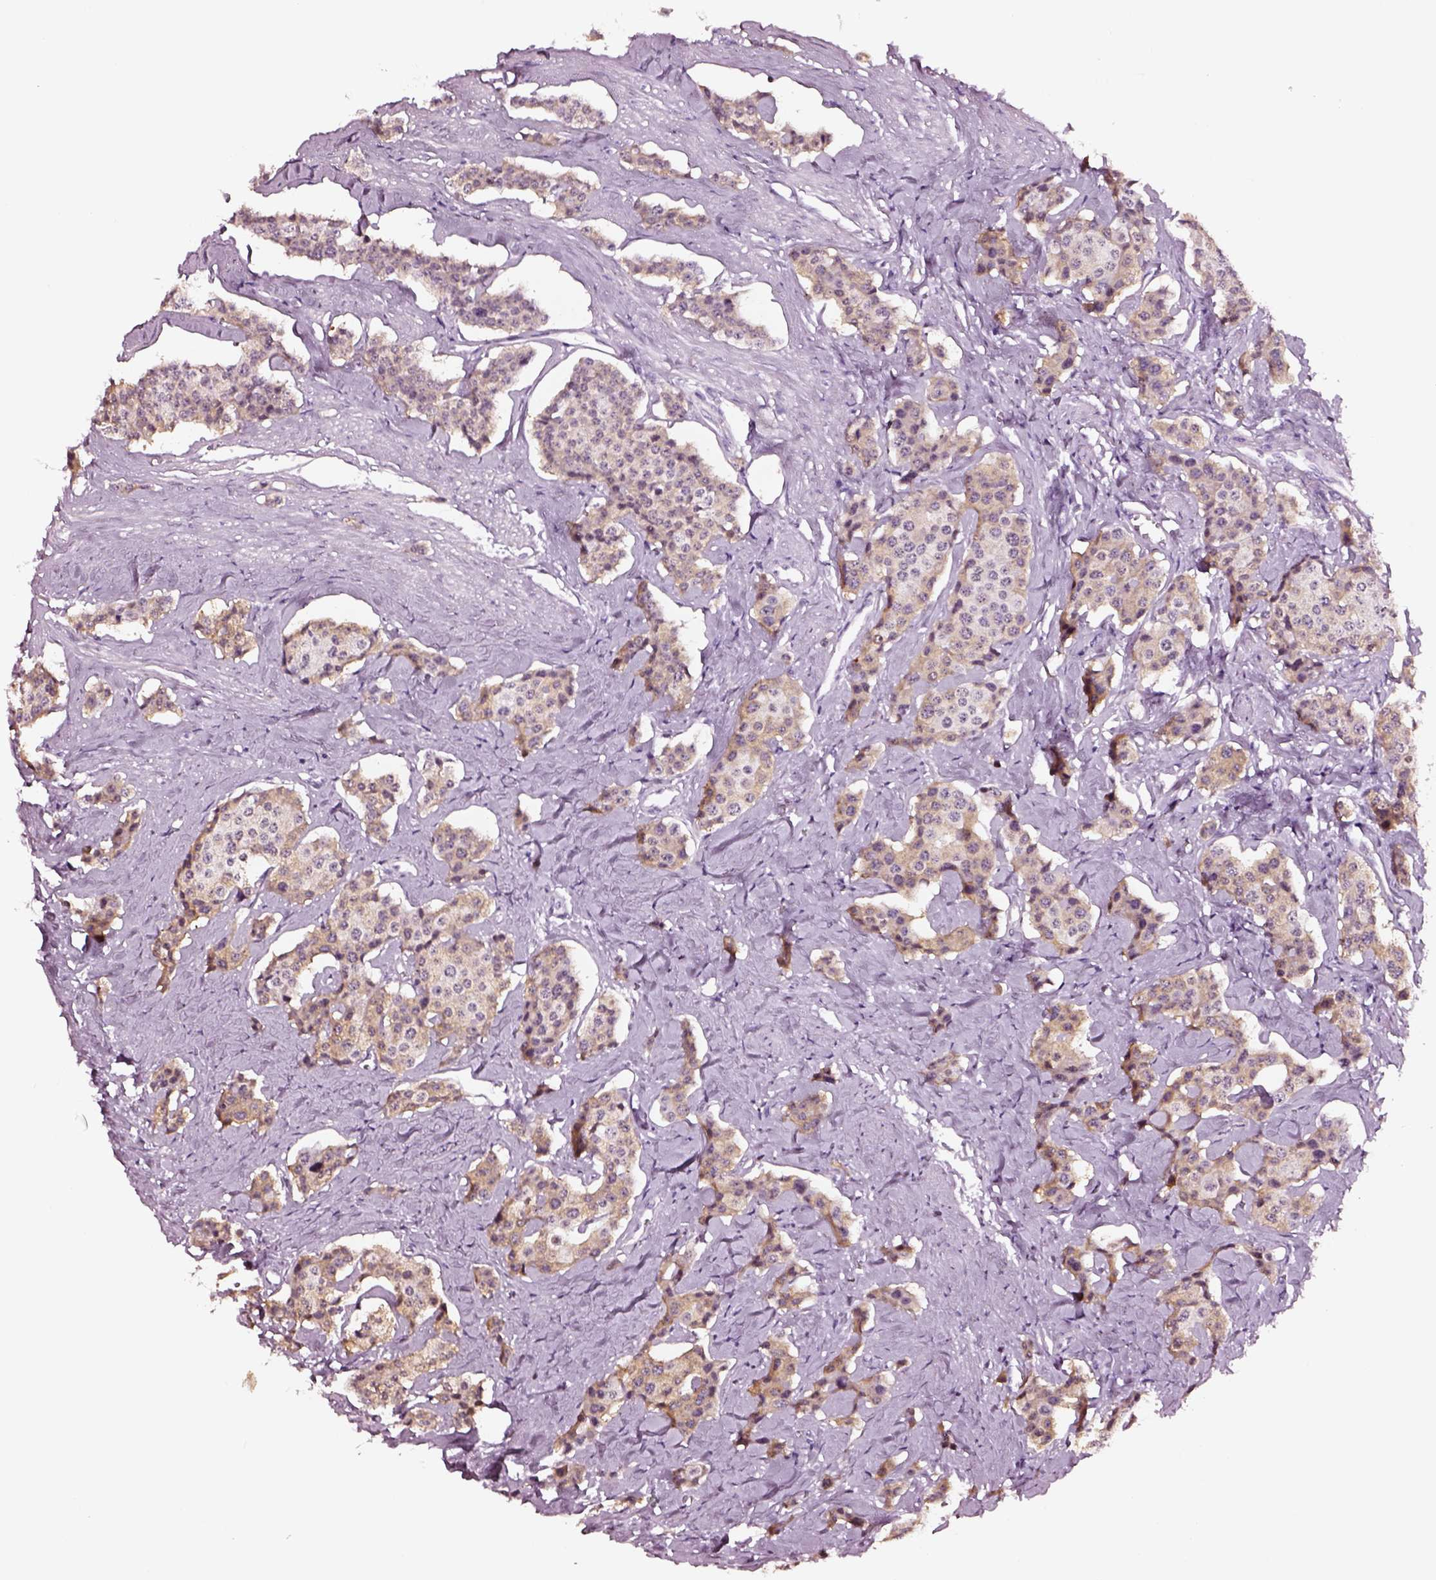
{"staining": {"intensity": "weak", "quantity": "25%-75%", "location": "cytoplasmic/membranous"}, "tissue": "carcinoid", "cell_type": "Tumor cells", "image_type": "cancer", "snomed": [{"axis": "morphology", "description": "Carcinoid, malignant, NOS"}, {"axis": "topography", "description": "Small intestine"}], "caption": "About 25%-75% of tumor cells in malignant carcinoid show weak cytoplasmic/membranous protein positivity as visualized by brown immunohistochemical staining.", "gene": "TF", "patient": {"sex": "female", "age": 64}}